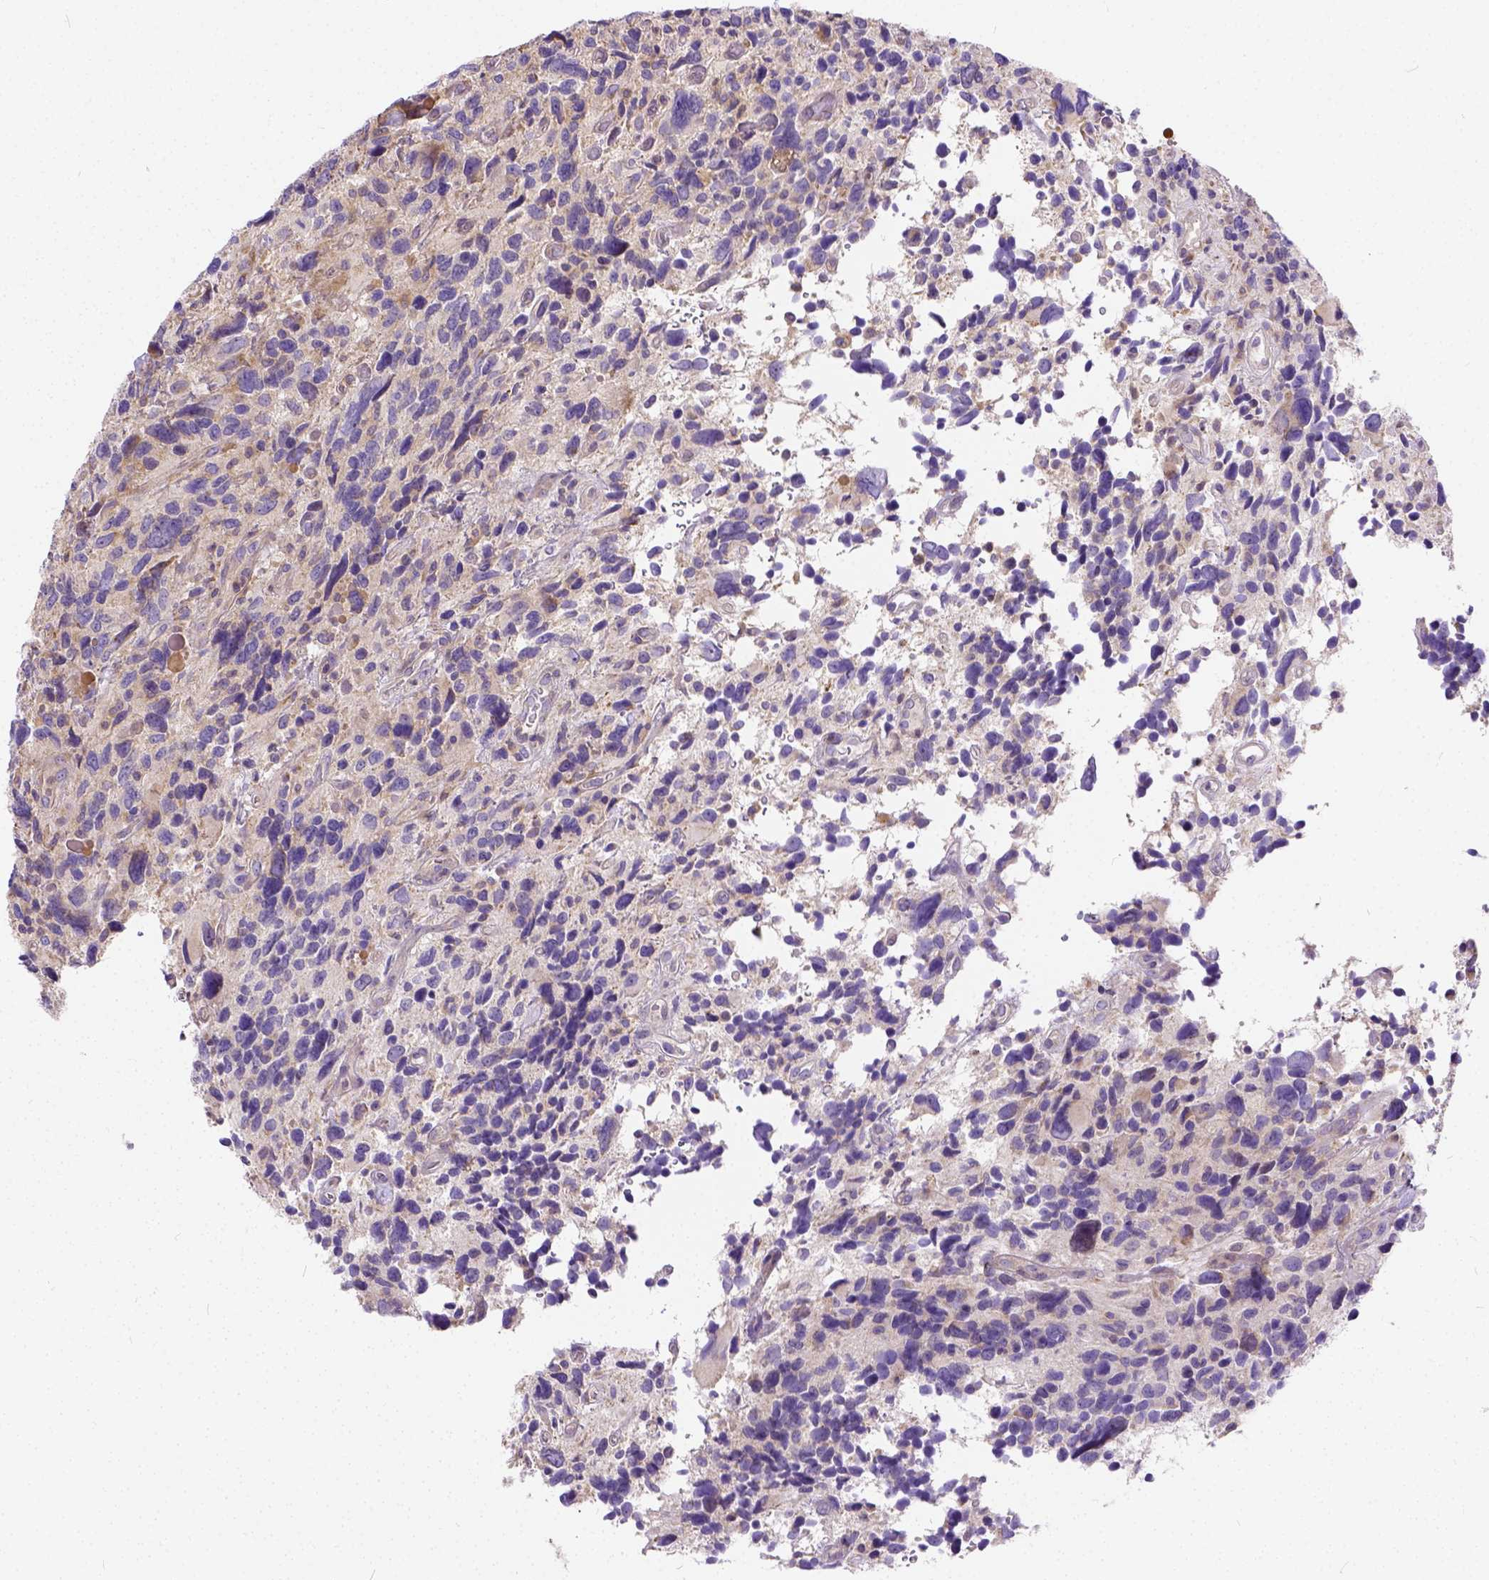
{"staining": {"intensity": "negative", "quantity": "none", "location": "none"}, "tissue": "glioma", "cell_type": "Tumor cells", "image_type": "cancer", "snomed": [{"axis": "morphology", "description": "Glioma, malignant, High grade"}, {"axis": "topography", "description": "Brain"}], "caption": "This photomicrograph is of malignant high-grade glioma stained with immunohistochemistry to label a protein in brown with the nuclei are counter-stained blue. There is no positivity in tumor cells.", "gene": "CADM4", "patient": {"sex": "male", "age": 46}}